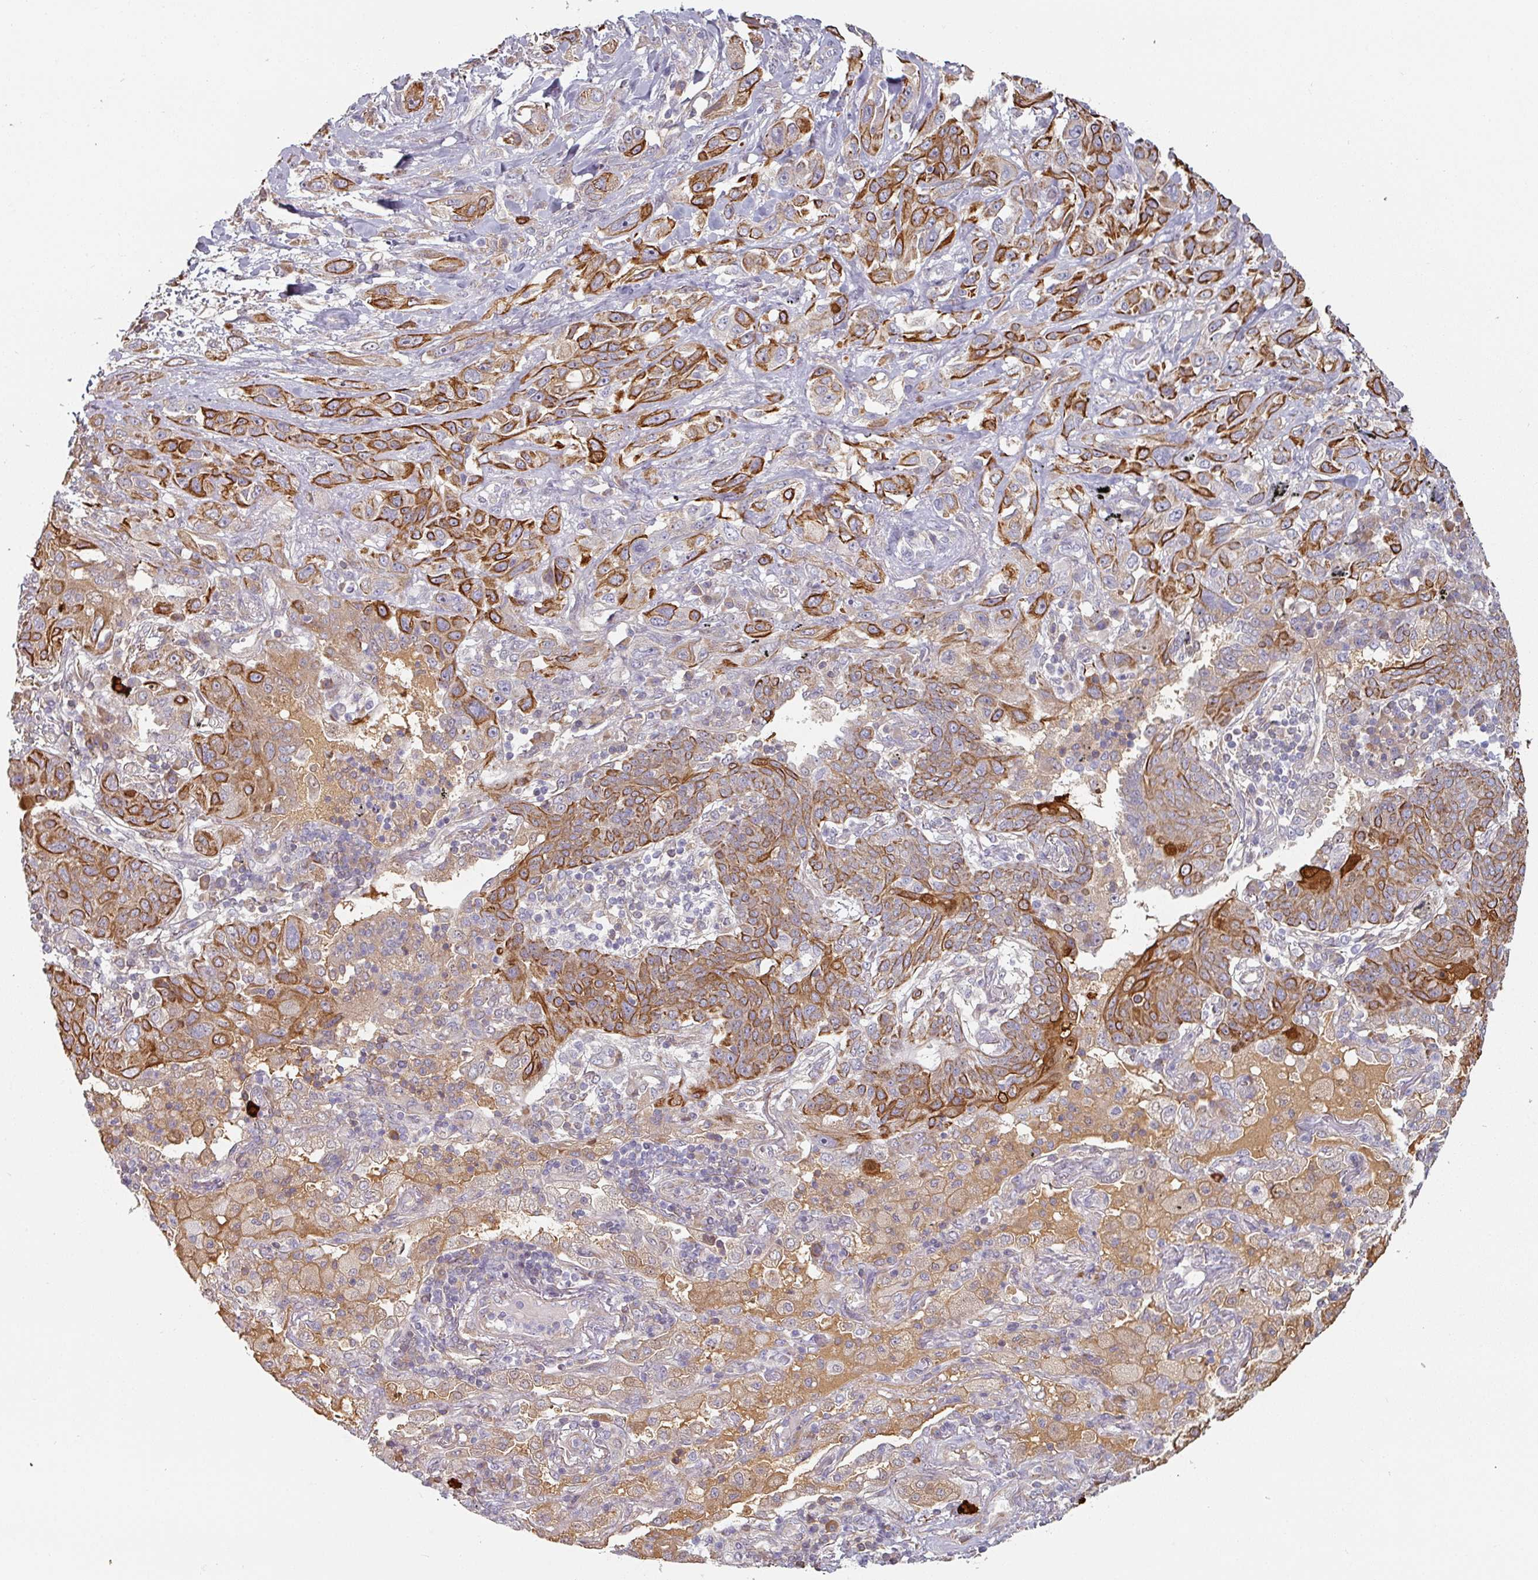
{"staining": {"intensity": "strong", "quantity": "25%-75%", "location": "cytoplasmic/membranous"}, "tissue": "lung cancer", "cell_type": "Tumor cells", "image_type": "cancer", "snomed": [{"axis": "morphology", "description": "Squamous cell carcinoma, NOS"}, {"axis": "topography", "description": "Lung"}], "caption": "High-magnification brightfield microscopy of lung squamous cell carcinoma stained with DAB (3,3'-diaminobenzidine) (brown) and counterstained with hematoxylin (blue). tumor cells exhibit strong cytoplasmic/membranous positivity is seen in about25%-75% of cells.", "gene": "CEP78", "patient": {"sex": "female", "age": 70}}